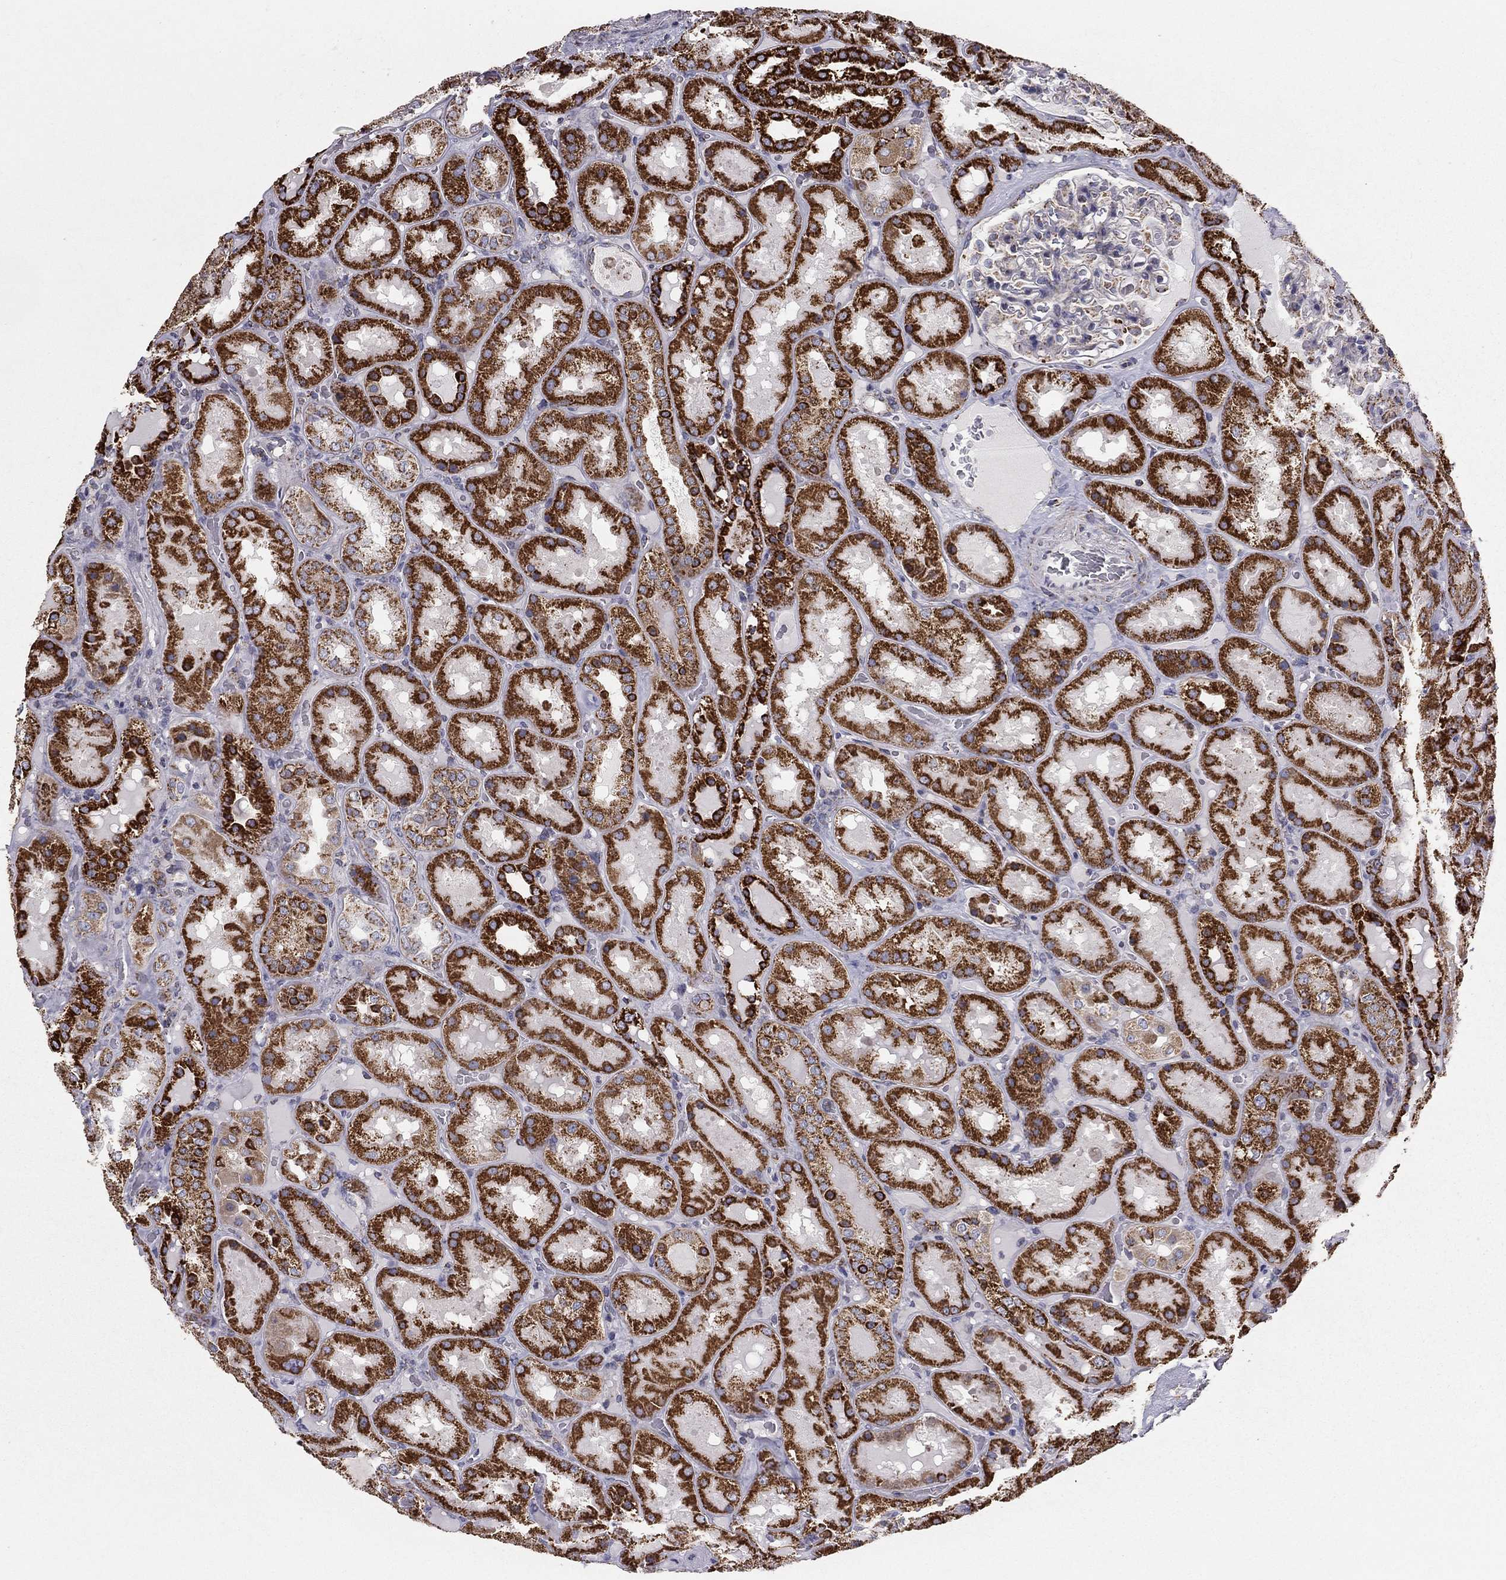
{"staining": {"intensity": "negative", "quantity": "none", "location": "none"}, "tissue": "kidney", "cell_type": "Cells in glomeruli", "image_type": "normal", "snomed": [{"axis": "morphology", "description": "Normal tissue, NOS"}, {"axis": "topography", "description": "Kidney"}], "caption": "Cells in glomeruli show no significant staining in unremarkable kidney. (DAB (3,3'-diaminobenzidine) immunohistochemistry, high magnification).", "gene": "NDUFV1", "patient": {"sex": "male", "age": 73}}